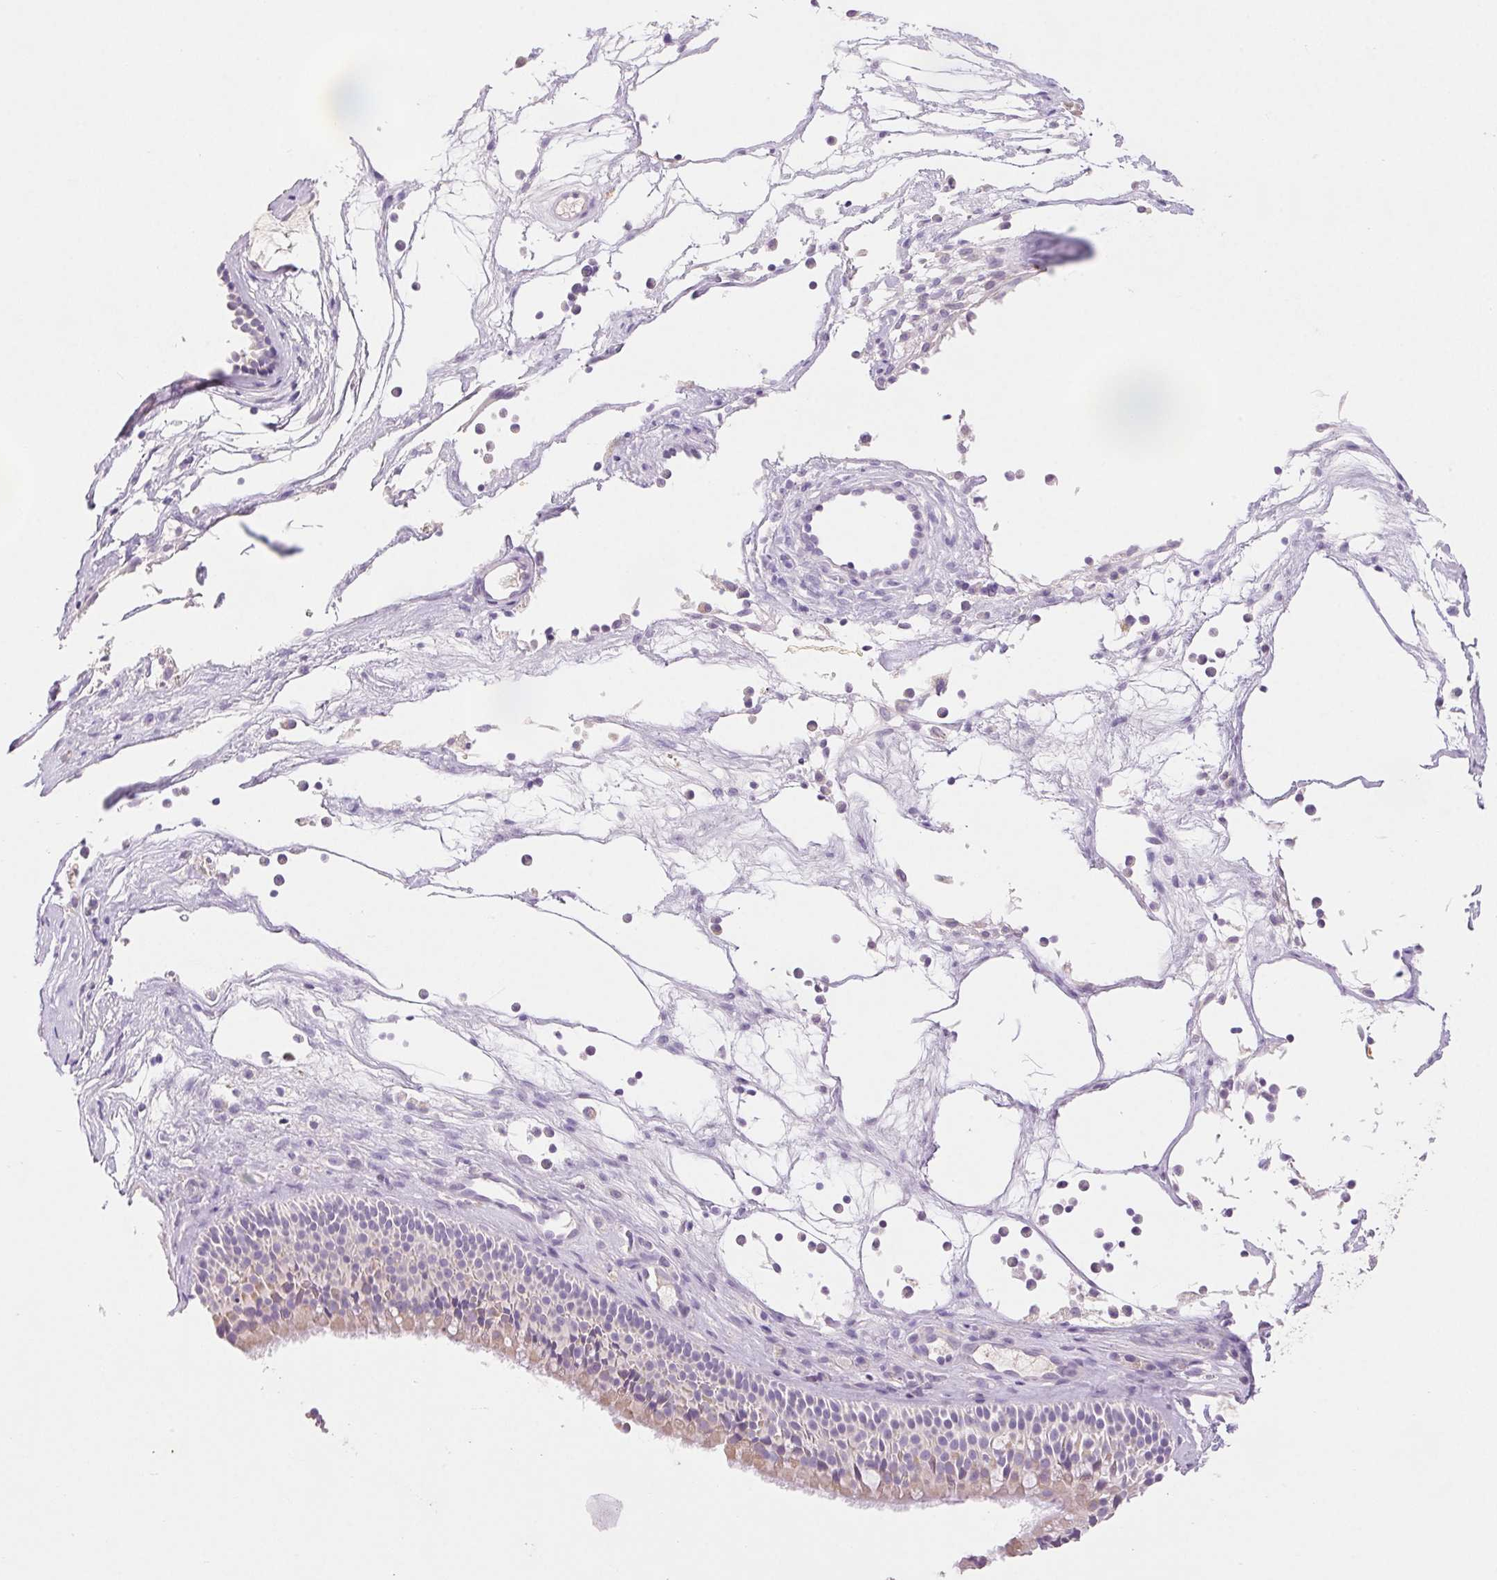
{"staining": {"intensity": "weak", "quantity": "25%-75%", "location": "cytoplasmic/membranous"}, "tissue": "nasopharynx", "cell_type": "Respiratory epithelial cells", "image_type": "normal", "snomed": [{"axis": "morphology", "description": "Normal tissue, NOS"}, {"axis": "topography", "description": "Nasopharynx"}], "caption": "Nasopharynx stained with a brown dye reveals weak cytoplasmic/membranous positive positivity in approximately 25%-75% of respiratory epithelial cells.", "gene": "ARHGAP11B", "patient": {"sex": "male", "age": 68}}